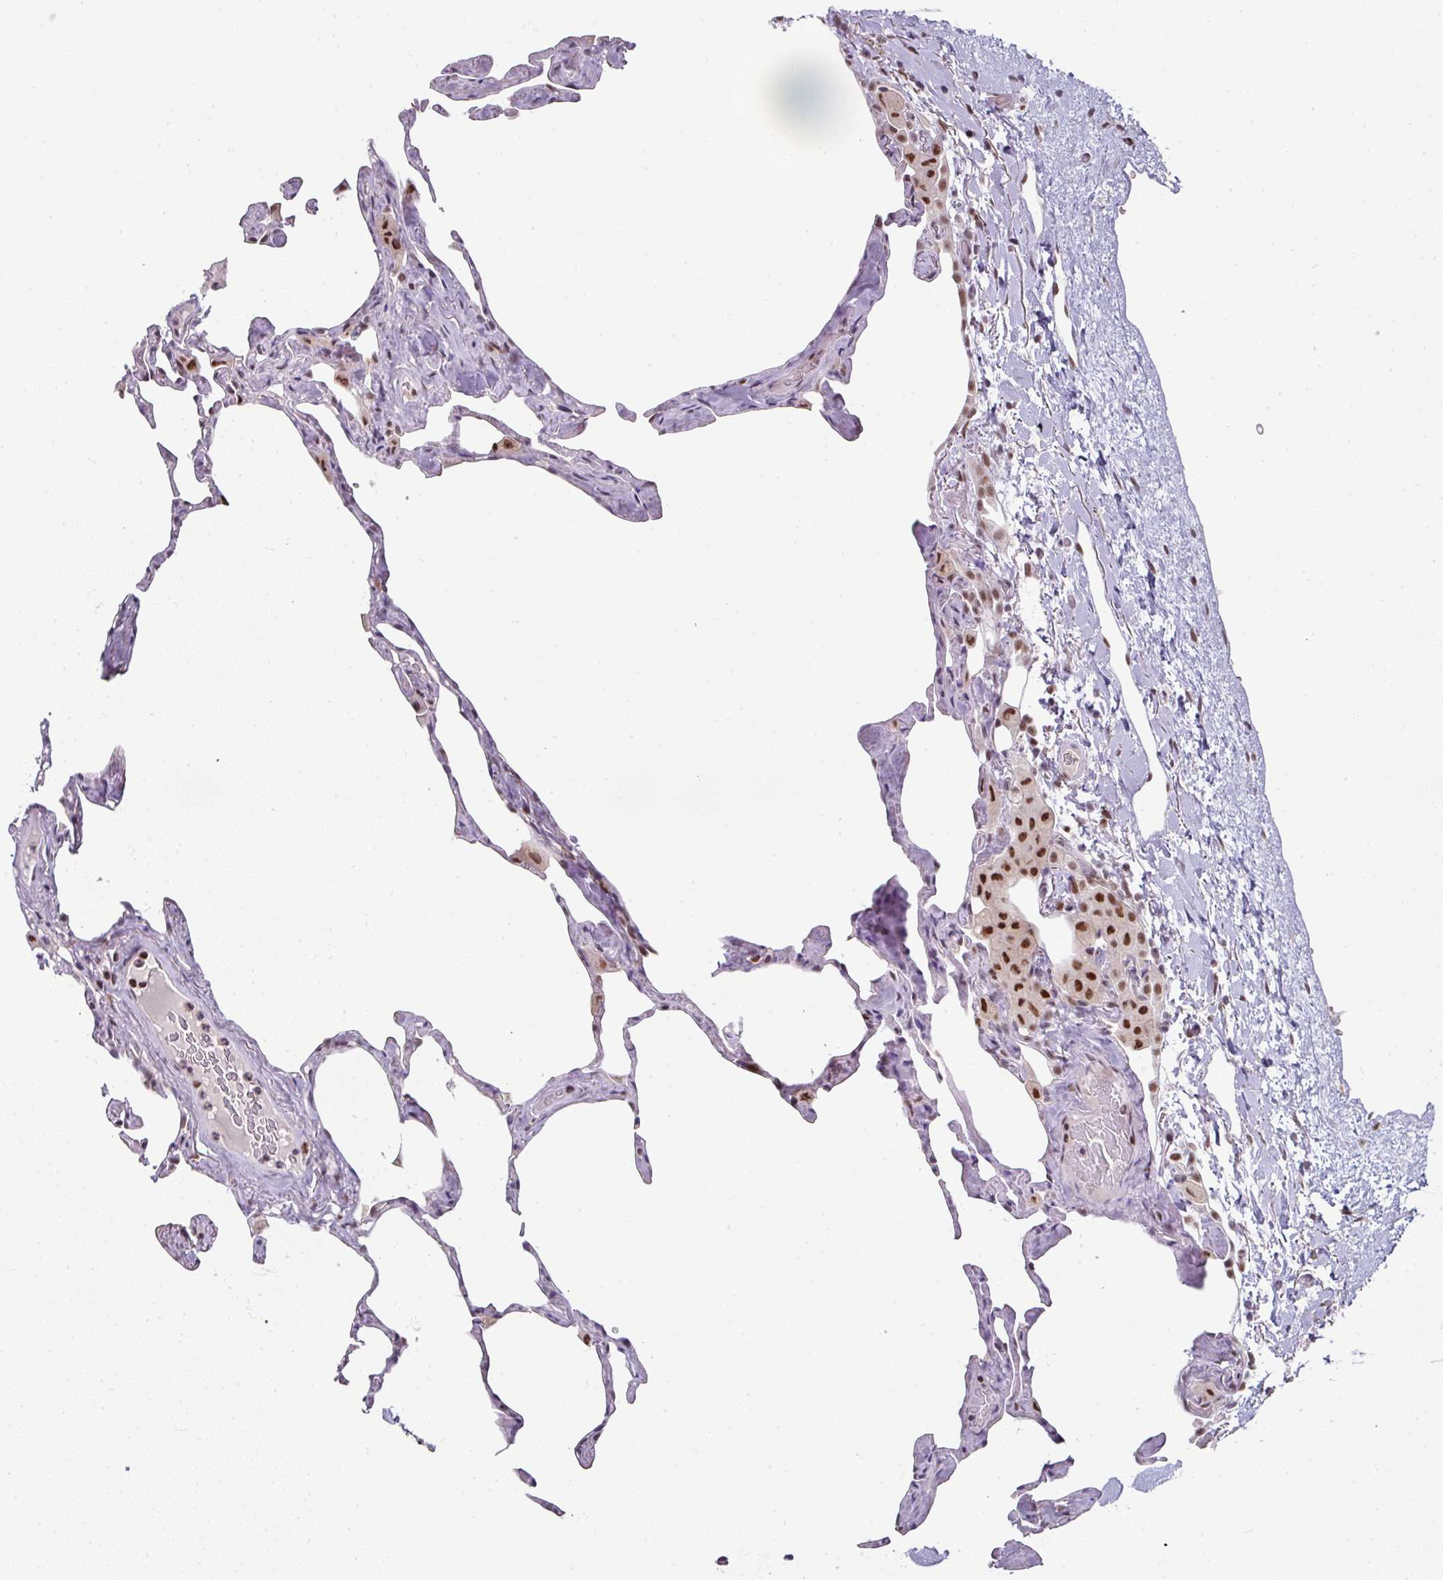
{"staining": {"intensity": "moderate", "quantity": "<25%", "location": "nuclear"}, "tissue": "lung", "cell_type": "Alveolar cells", "image_type": "normal", "snomed": [{"axis": "morphology", "description": "Normal tissue, NOS"}, {"axis": "topography", "description": "Lung"}], "caption": "Lung stained for a protein (brown) reveals moderate nuclear positive expression in about <25% of alveolar cells.", "gene": "ENSG00000283782", "patient": {"sex": "male", "age": 65}}